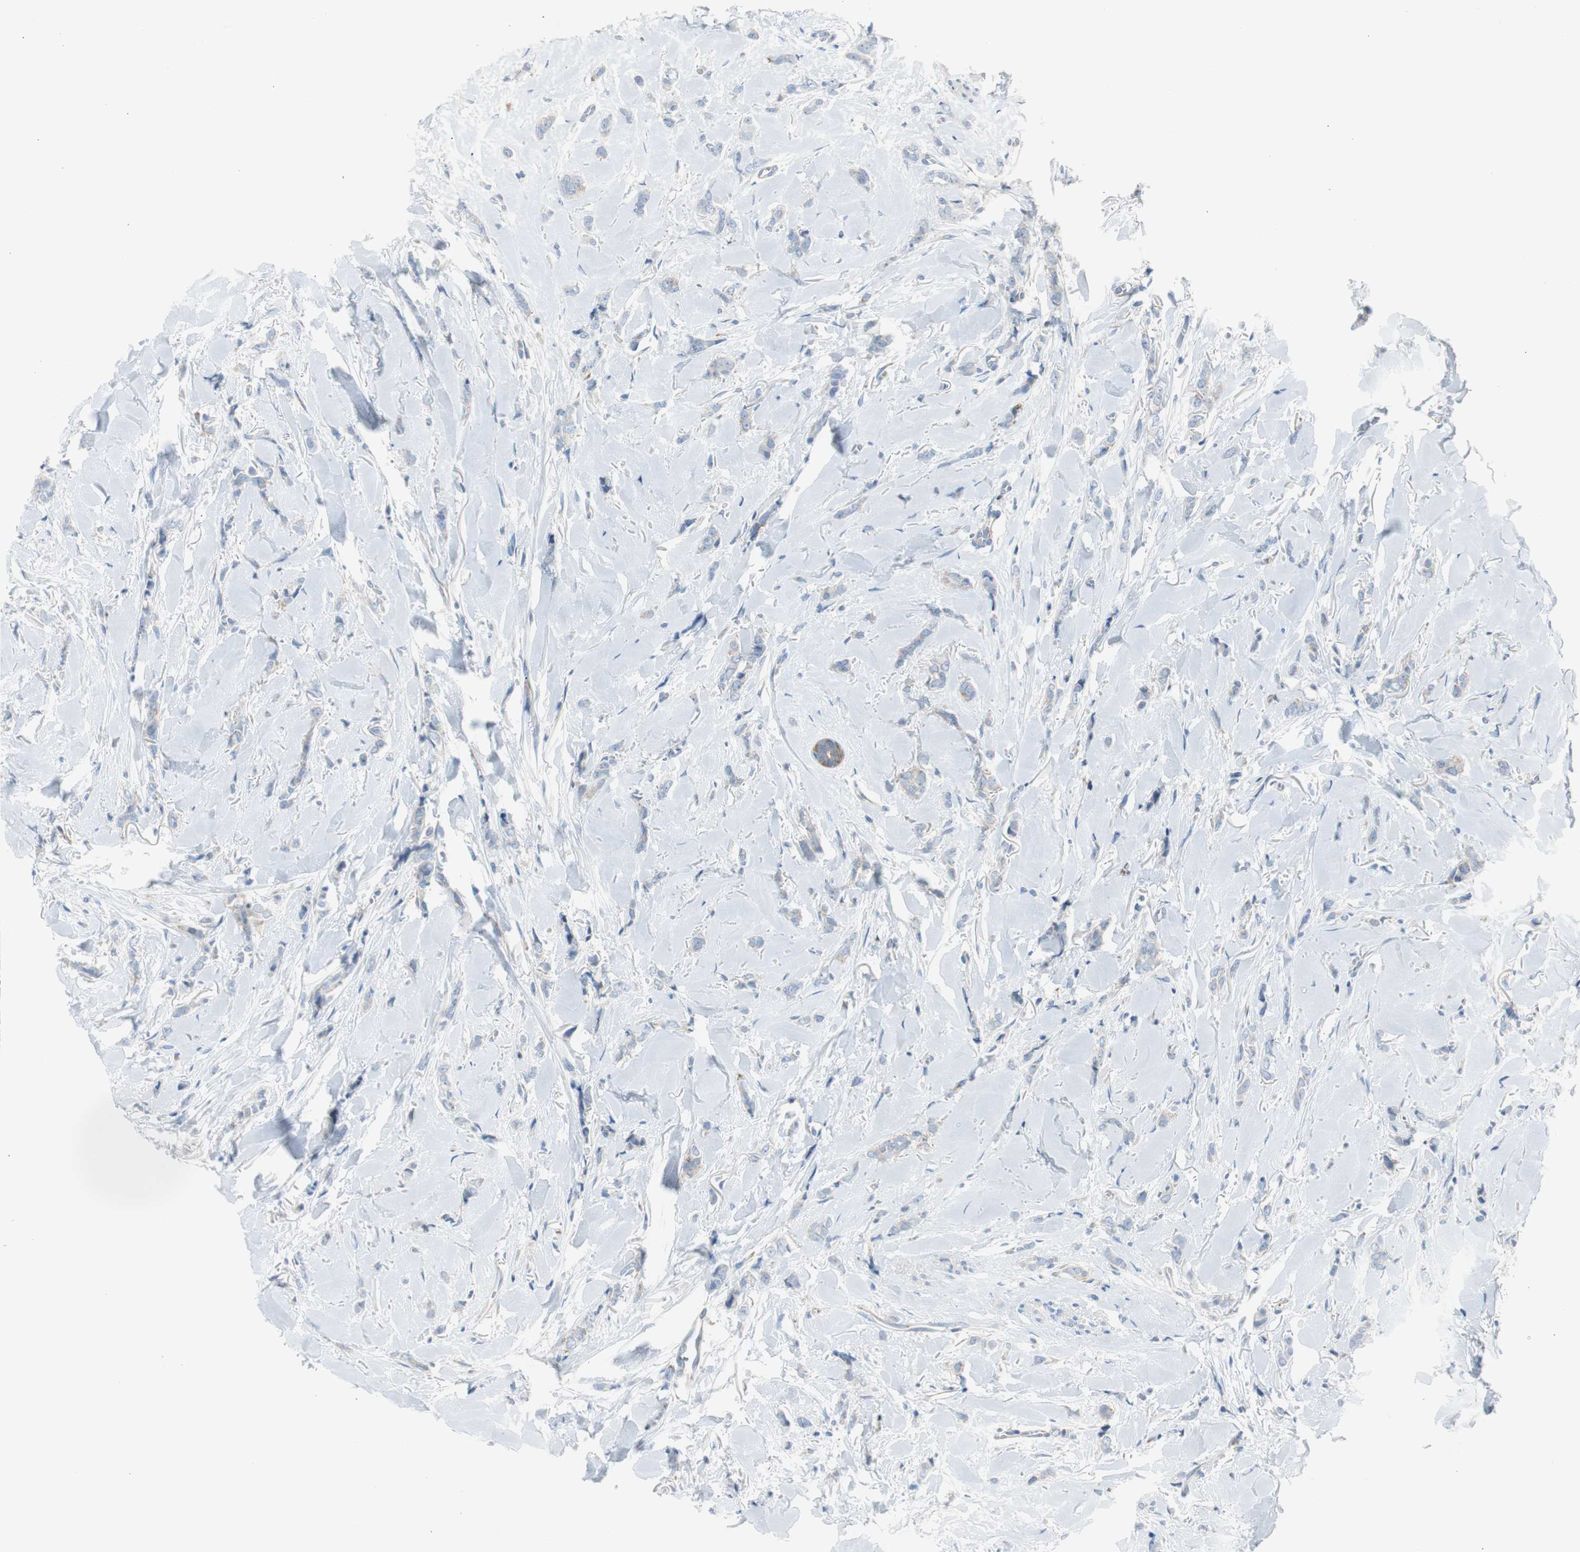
{"staining": {"intensity": "weak", "quantity": "25%-75%", "location": "cytoplasmic/membranous"}, "tissue": "breast cancer", "cell_type": "Tumor cells", "image_type": "cancer", "snomed": [{"axis": "morphology", "description": "Lobular carcinoma"}, {"axis": "topography", "description": "Skin"}, {"axis": "topography", "description": "Breast"}], "caption": "Breast lobular carcinoma was stained to show a protein in brown. There is low levels of weak cytoplasmic/membranous staining in about 25%-75% of tumor cells.", "gene": "RPS12", "patient": {"sex": "female", "age": 46}}